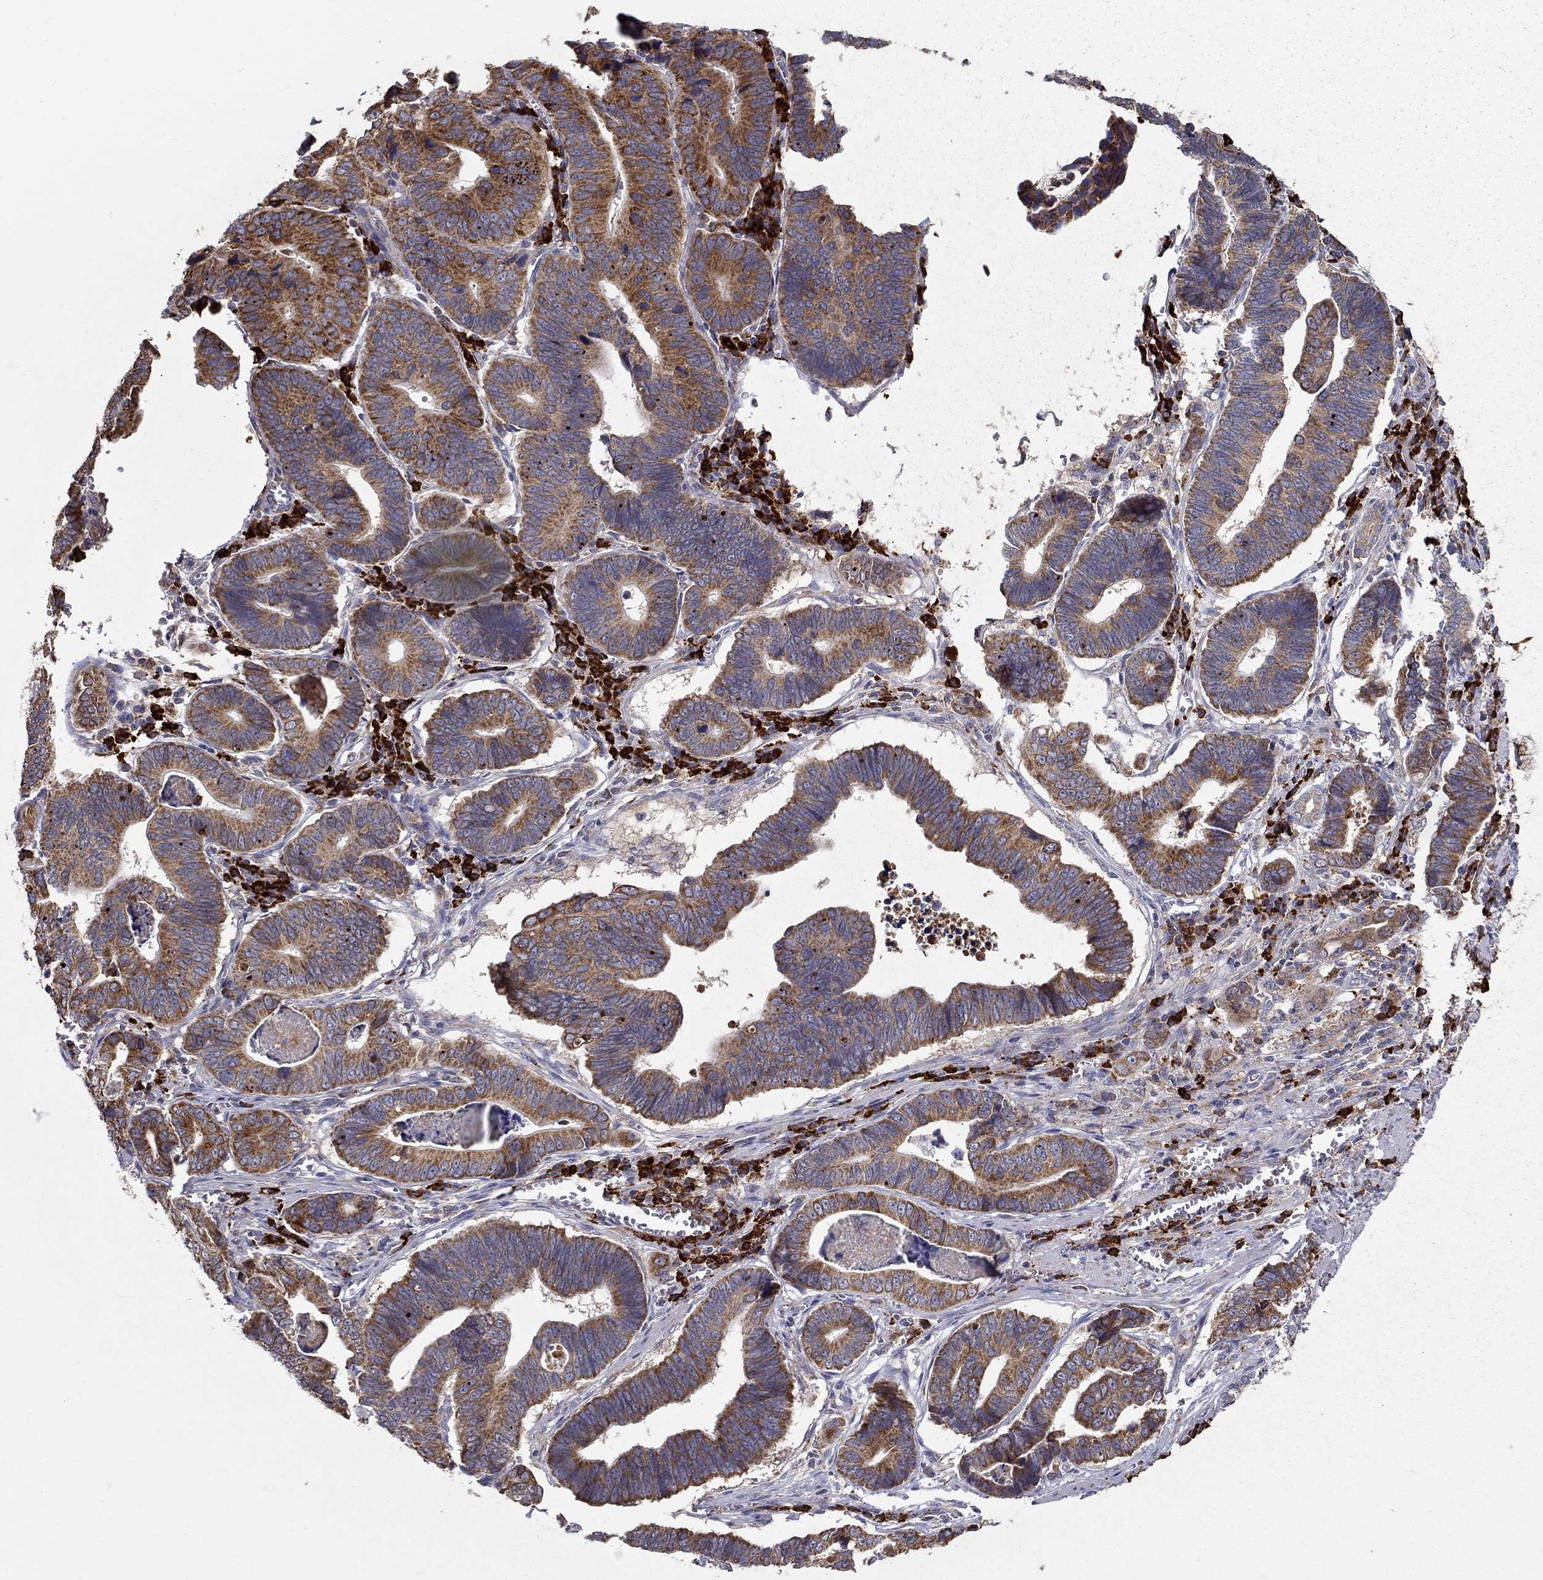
{"staining": {"intensity": "strong", "quantity": "25%-75%", "location": "cytoplasmic/membranous"}, "tissue": "stomach cancer", "cell_type": "Tumor cells", "image_type": "cancer", "snomed": [{"axis": "morphology", "description": "Adenocarcinoma, NOS"}, {"axis": "topography", "description": "Stomach"}], "caption": "A photomicrograph showing strong cytoplasmic/membranous expression in about 25%-75% of tumor cells in stomach cancer (adenocarcinoma), as visualized by brown immunohistochemical staining.", "gene": "PRDX4", "patient": {"sex": "male", "age": 84}}